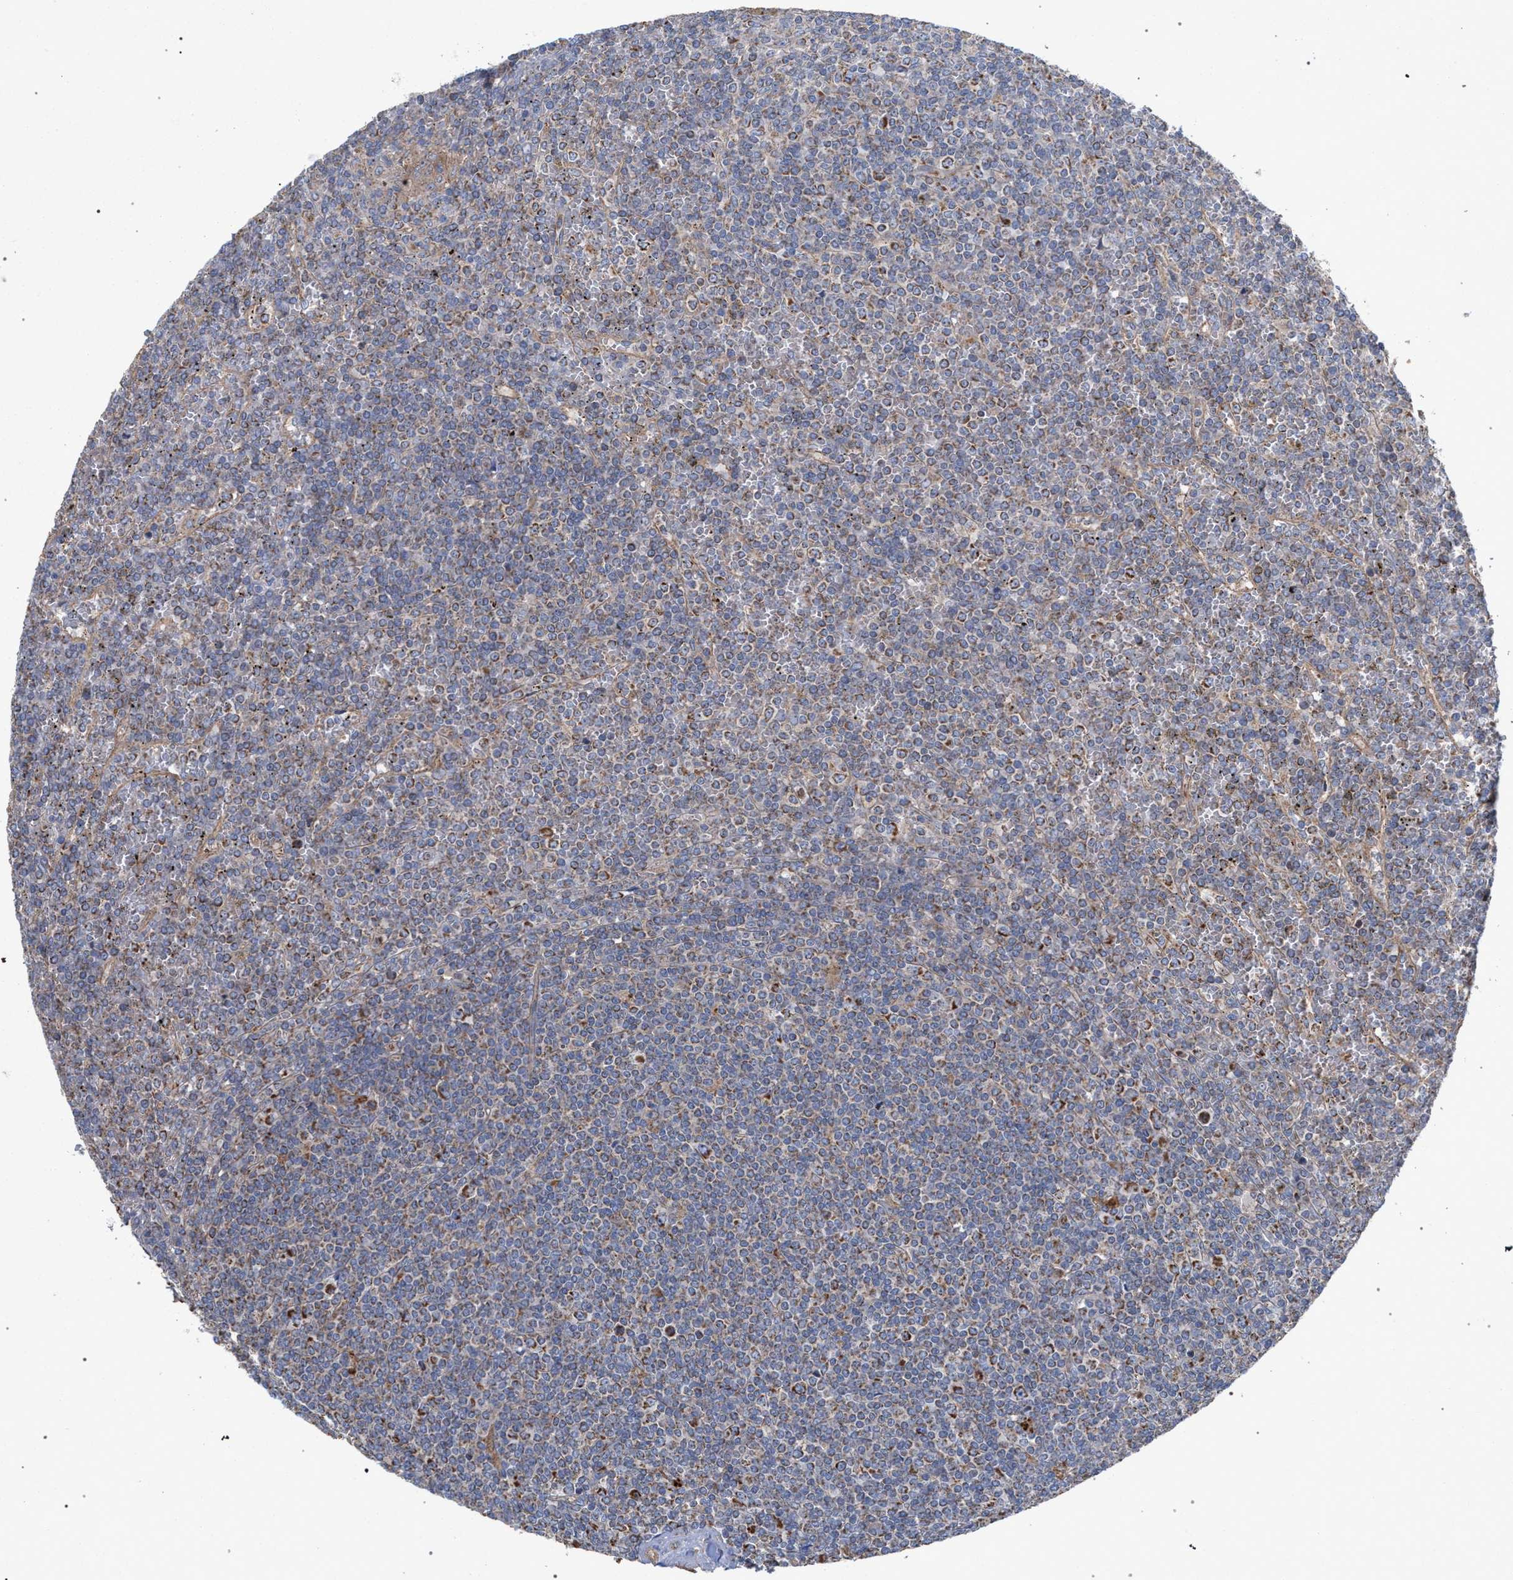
{"staining": {"intensity": "moderate", "quantity": "<25%", "location": "cytoplasmic/membranous"}, "tissue": "lymphoma", "cell_type": "Tumor cells", "image_type": "cancer", "snomed": [{"axis": "morphology", "description": "Malignant lymphoma, non-Hodgkin's type, Low grade"}, {"axis": "topography", "description": "Spleen"}], "caption": "Moderate cytoplasmic/membranous positivity for a protein is appreciated in approximately <25% of tumor cells of lymphoma using IHC.", "gene": "BCL2L12", "patient": {"sex": "female", "age": 19}}